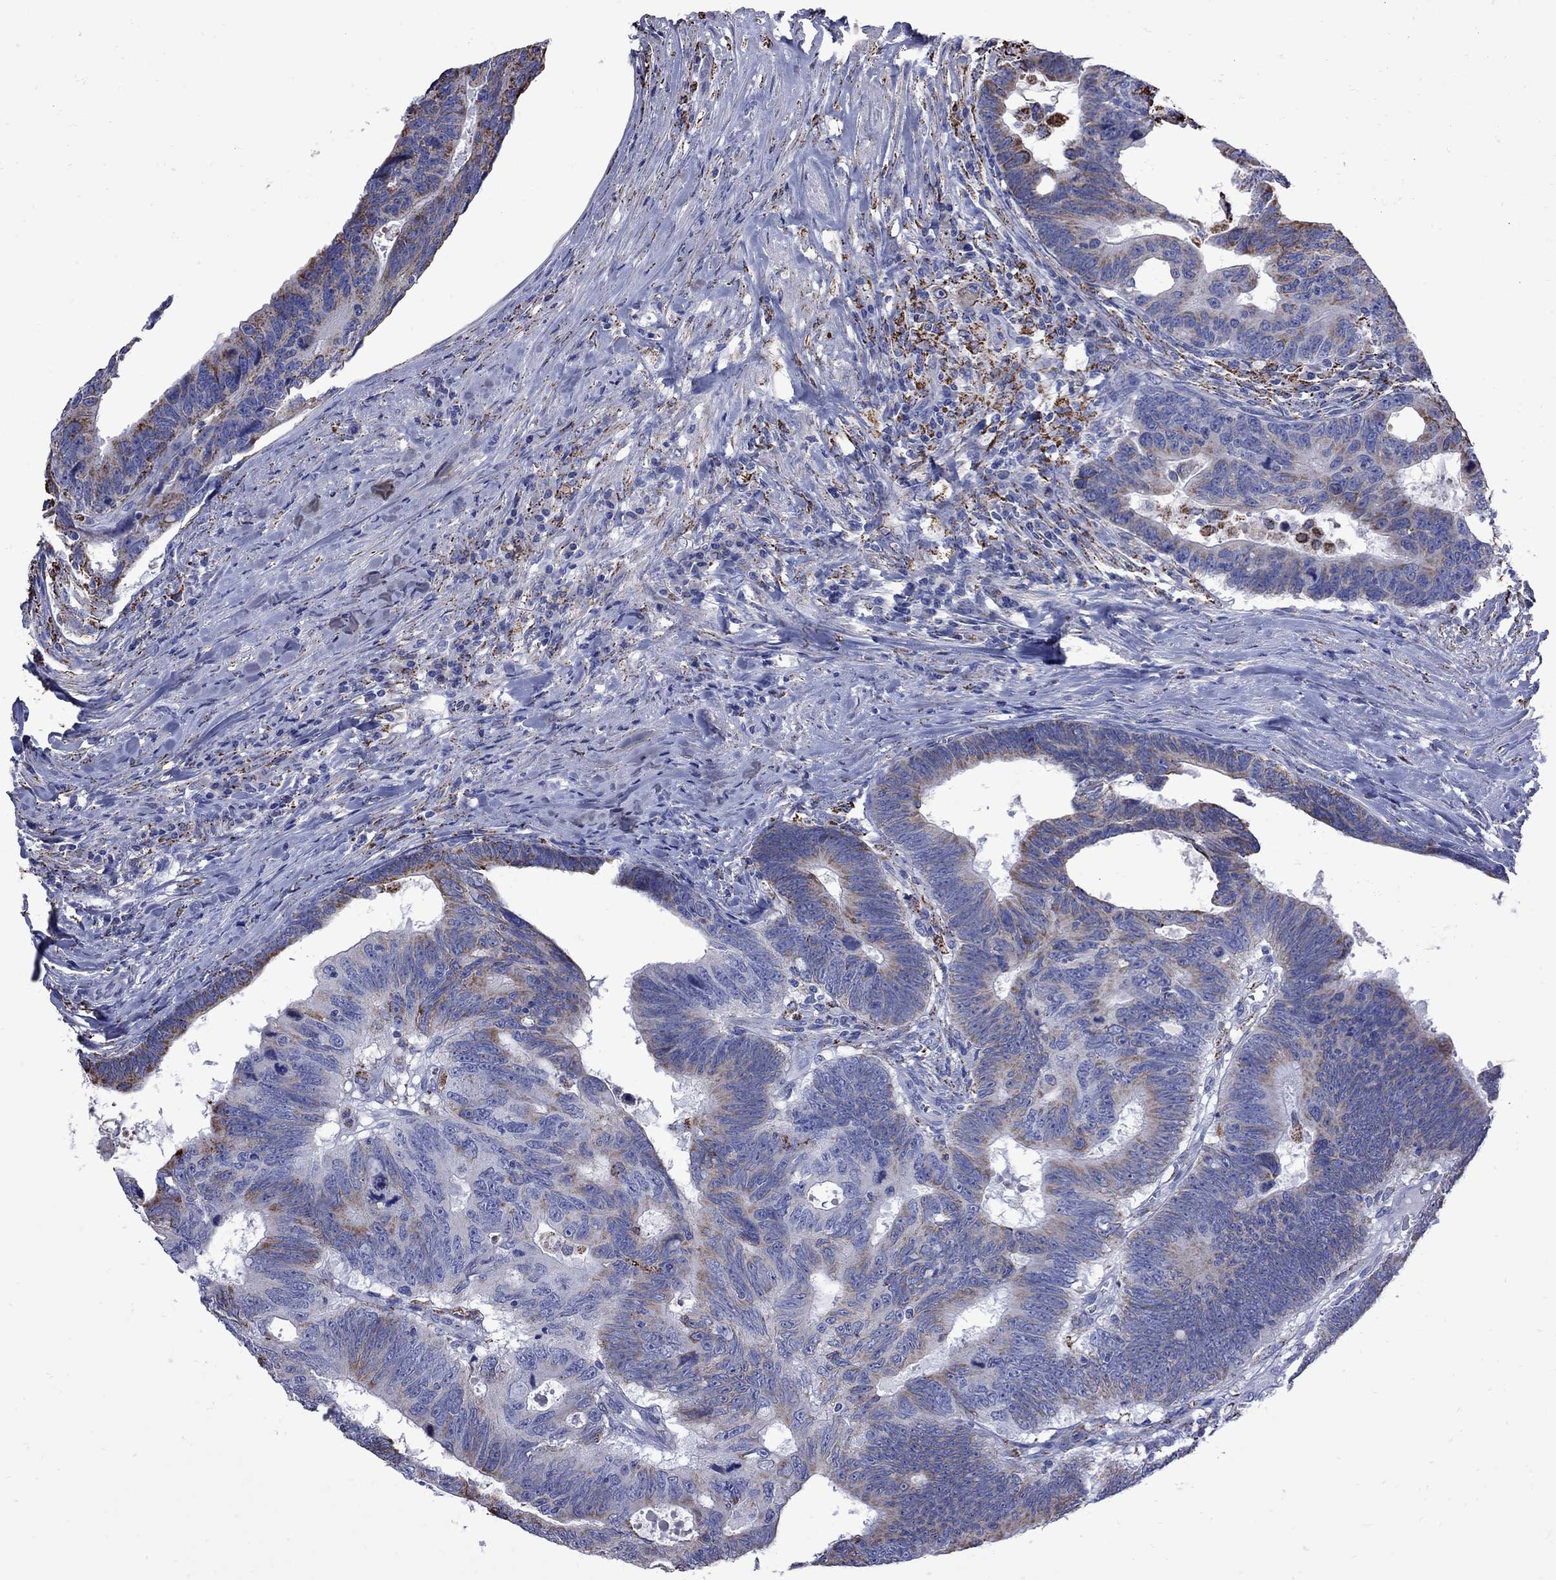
{"staining": {"intensity": "moderate", "quantity": "<25%", "location": "cytoplasmic/membranous"}, "tissue": "colorectal cancer", "cell_type": "Tumor cells", "image_type": "cancer", "snomed": [{"axis": "morphology", "description": "Adenocarcinoma, NOS"}, {"axis": "topography", "description": "Colon"}], "caption": "The image exhibits a brown stain indicating the presence of a protein in the cytoplasmic/membranous of tumor cells in colorectal cancer. (DAB (3,3'-diaminobenzidine) IHC, brown staining for protein, blue staining for nuclei).", "gene": "SESTD1", "patient": {"sex": "female", "age": 77}}